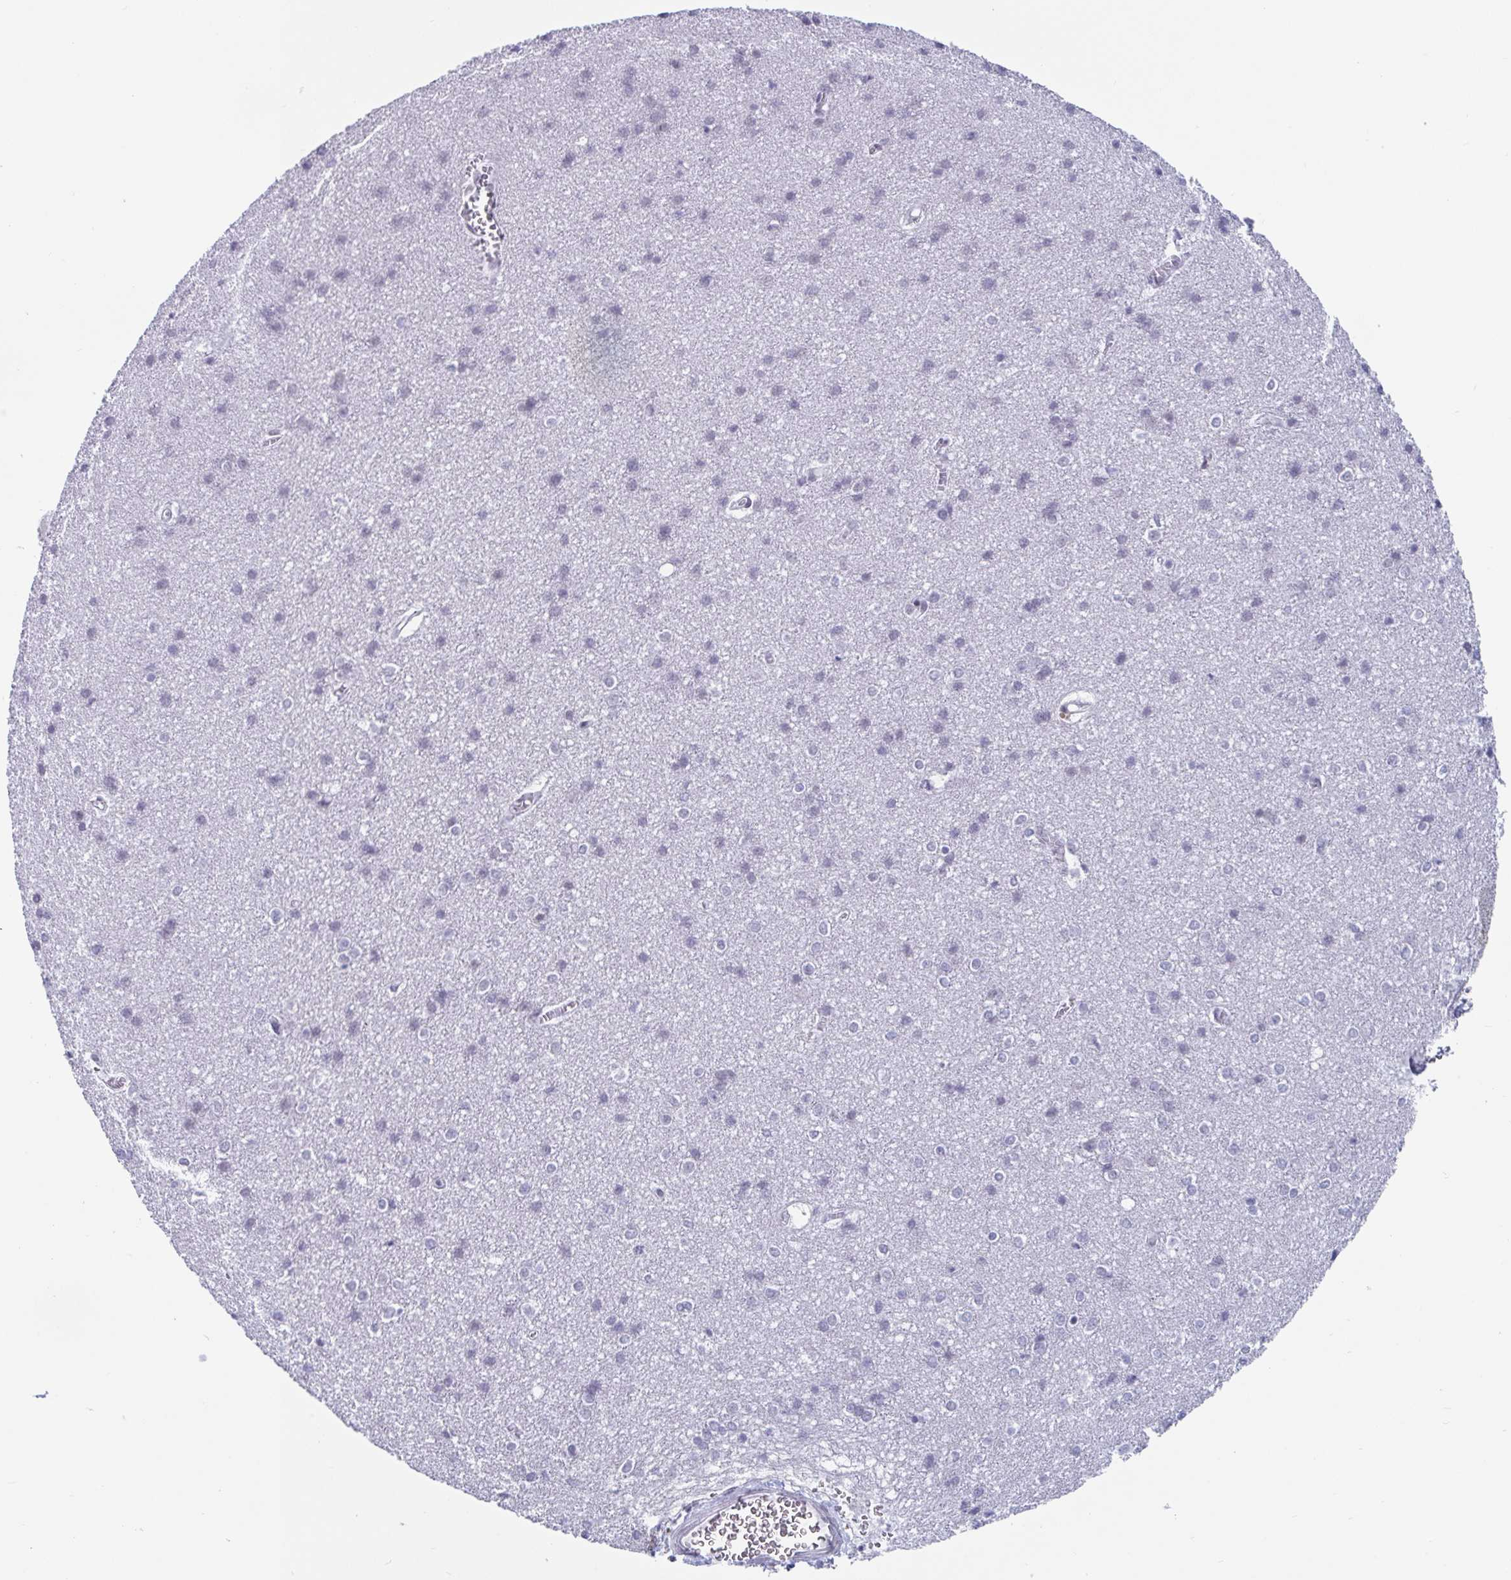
{"staining": {"intensity": "negative", "quantity": "none", "location": "none"}, "tissue": "cerebral cortex", "cell_type": "Endothelial cells", "image_type": "normal", "snomed": [{"axis": "morphology", "description": "Normal tissue, NOS"}, {"axis": "topography", "description": "Cerebral cortex"}], "caption": "This photomicrograph is of benign cerebral cortex stained with immunohistochemistry to label a protein in brown with the nuclei are counter-stained blue. There is no positivity in endothelial cells.", "gene": "WDR72", "patient": {"sex": "male", "age": 37}}